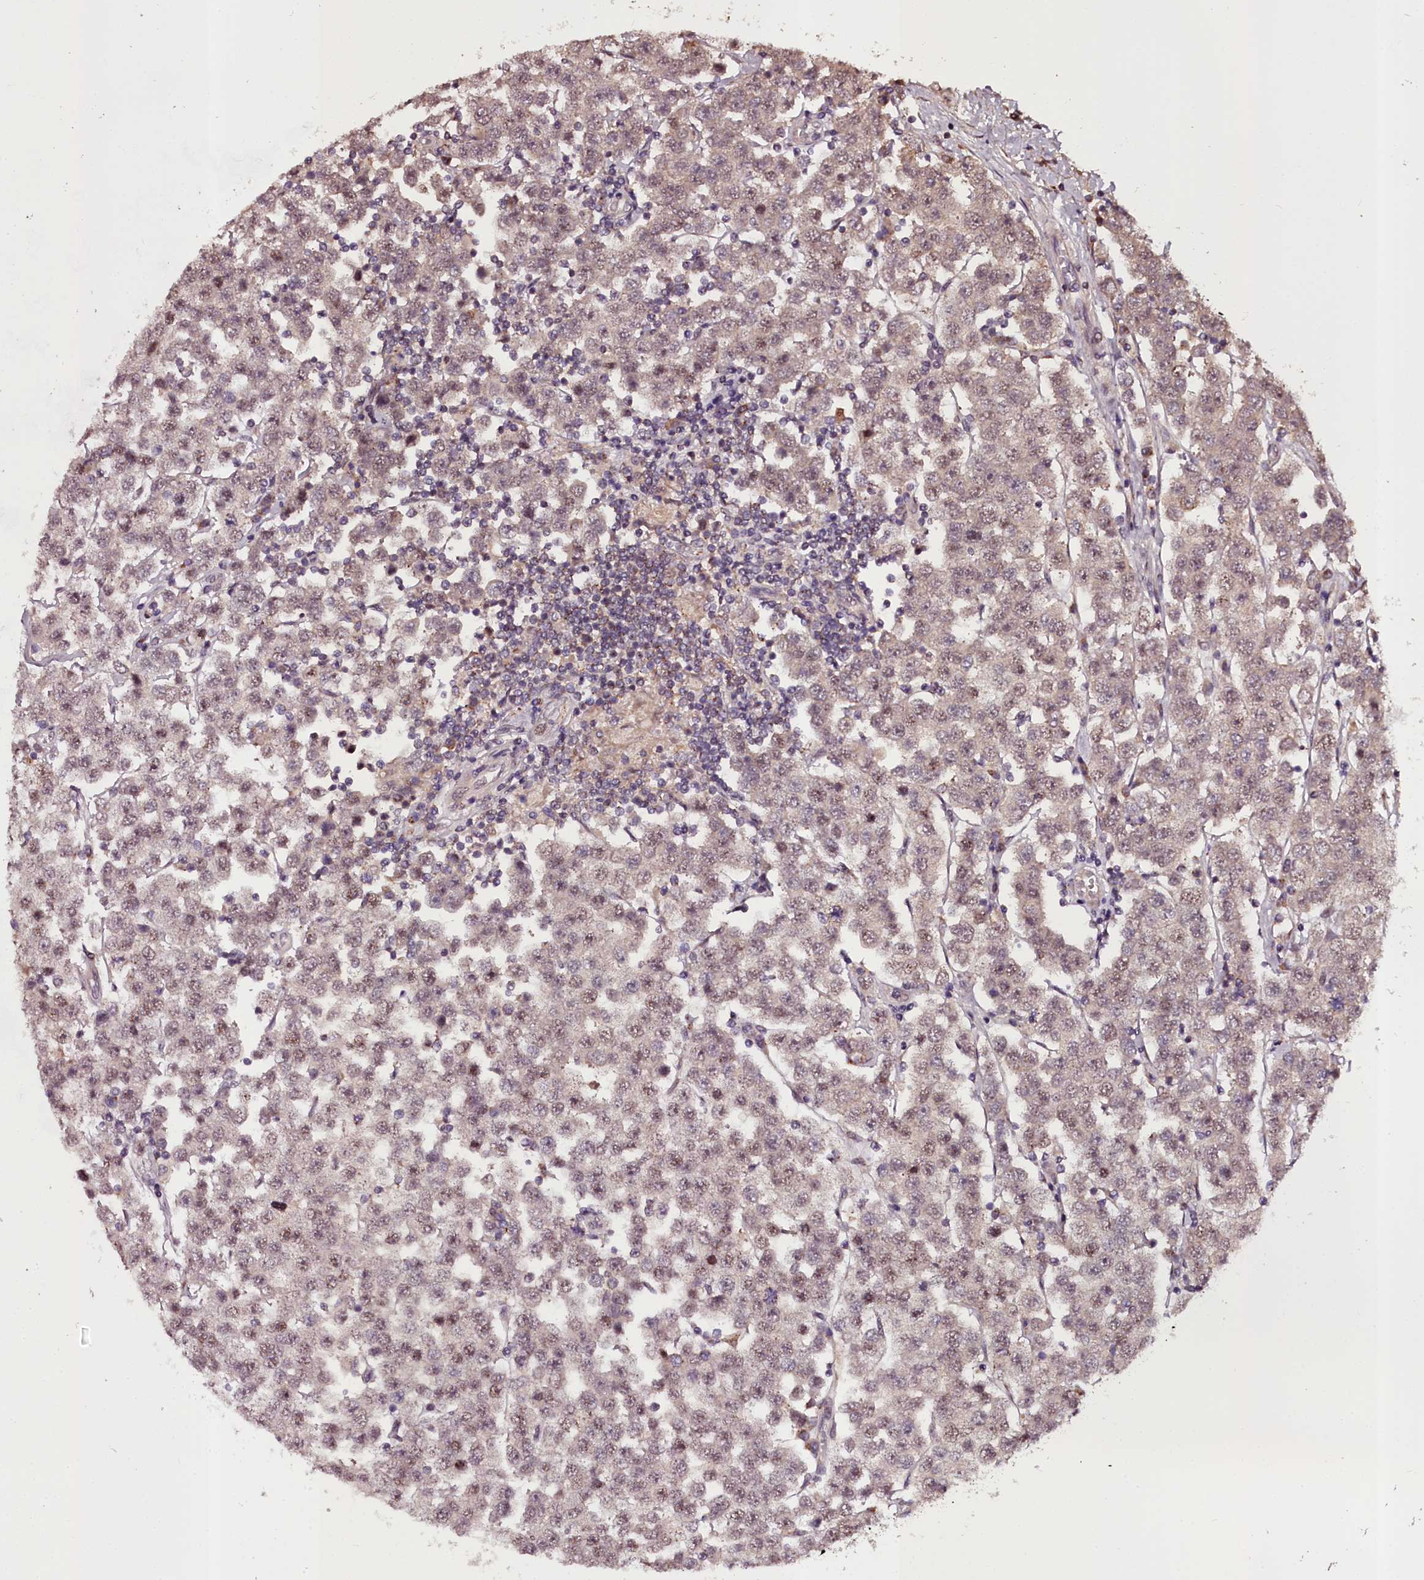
{"staining": {"intensity": "moderate", "quantity": "<25%", "location": "nuclear"}, "tissue": "testis cancer", "cell_type": "Tumor cells", "image_type": "cancer", "snomed": [{"axis": "morphology", "description": "Seminoma, NOS"}, {"axis": "topography", "description": "Testis"}], "caption": "There is low levels of moderate nuclear expression in tumor cells of testis cancer, as demonstrated by immunohistochemical staining (brown color).", "gene": "MAML3", "patient": {"sex": "male", "age": 28}}